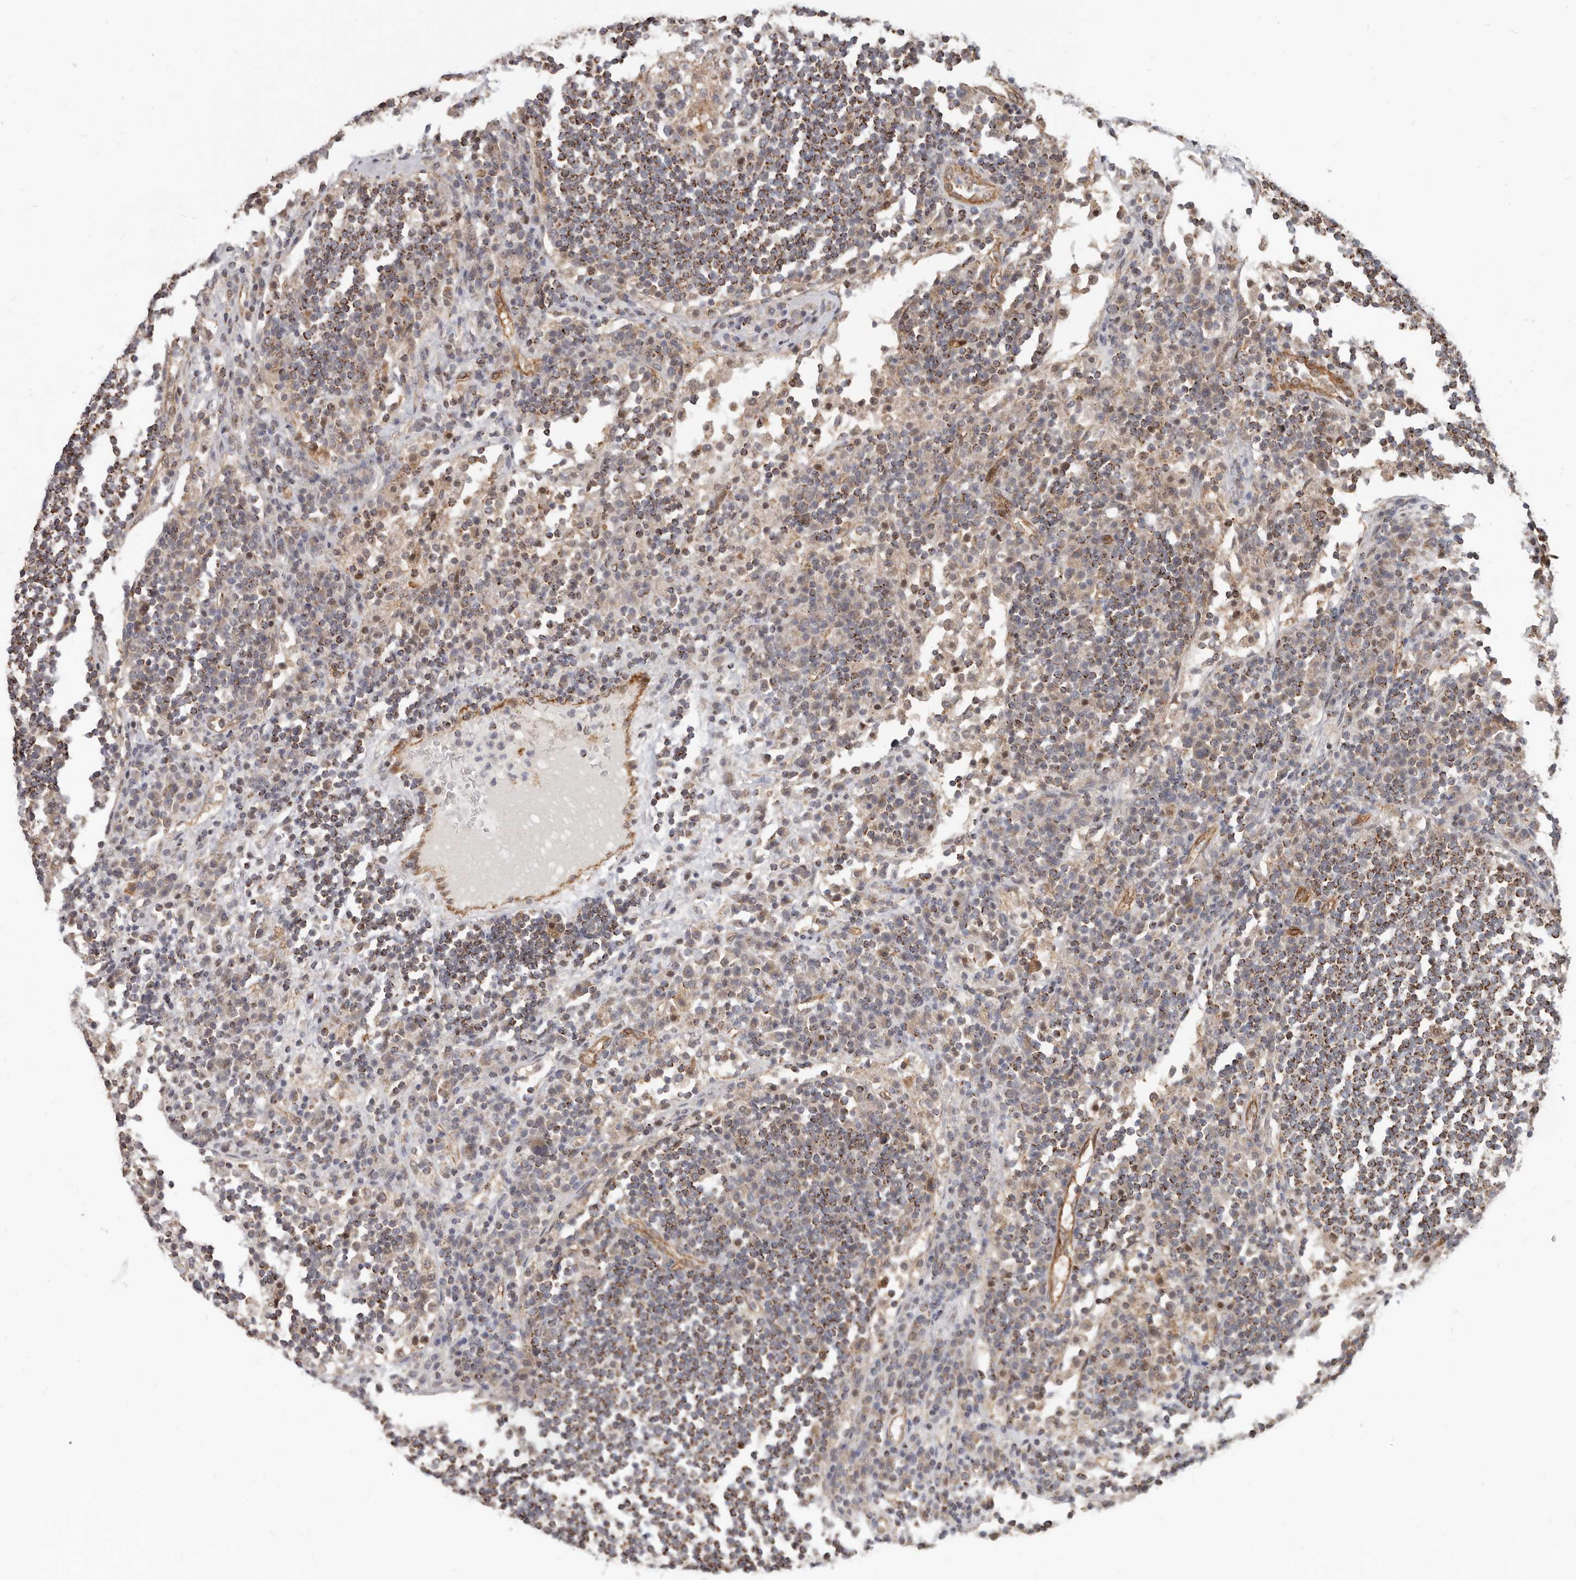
{"staining": {"intensity": "moderate", "quantity": "<25%", "location": "cytoplasmic/membranous"}, "tissue": "lymph node", "cell_type": "Germinal center cells", "image_type": "normal", "snomed": [{"axis": "morphology", "description": "Normal tissue, NOS"}, {"axis": "topography", "description": "Lymph node"}], "caption": "Lymph node stained with immunohistochemistry reveals moderate cytoplasmic/membranous positivity in approximately <25% of germinal center cells. (DAB IHC with brightfield microscopy, high magnification).", "gene": "USP49", "patient": {"sex": "female", "age": 53}}